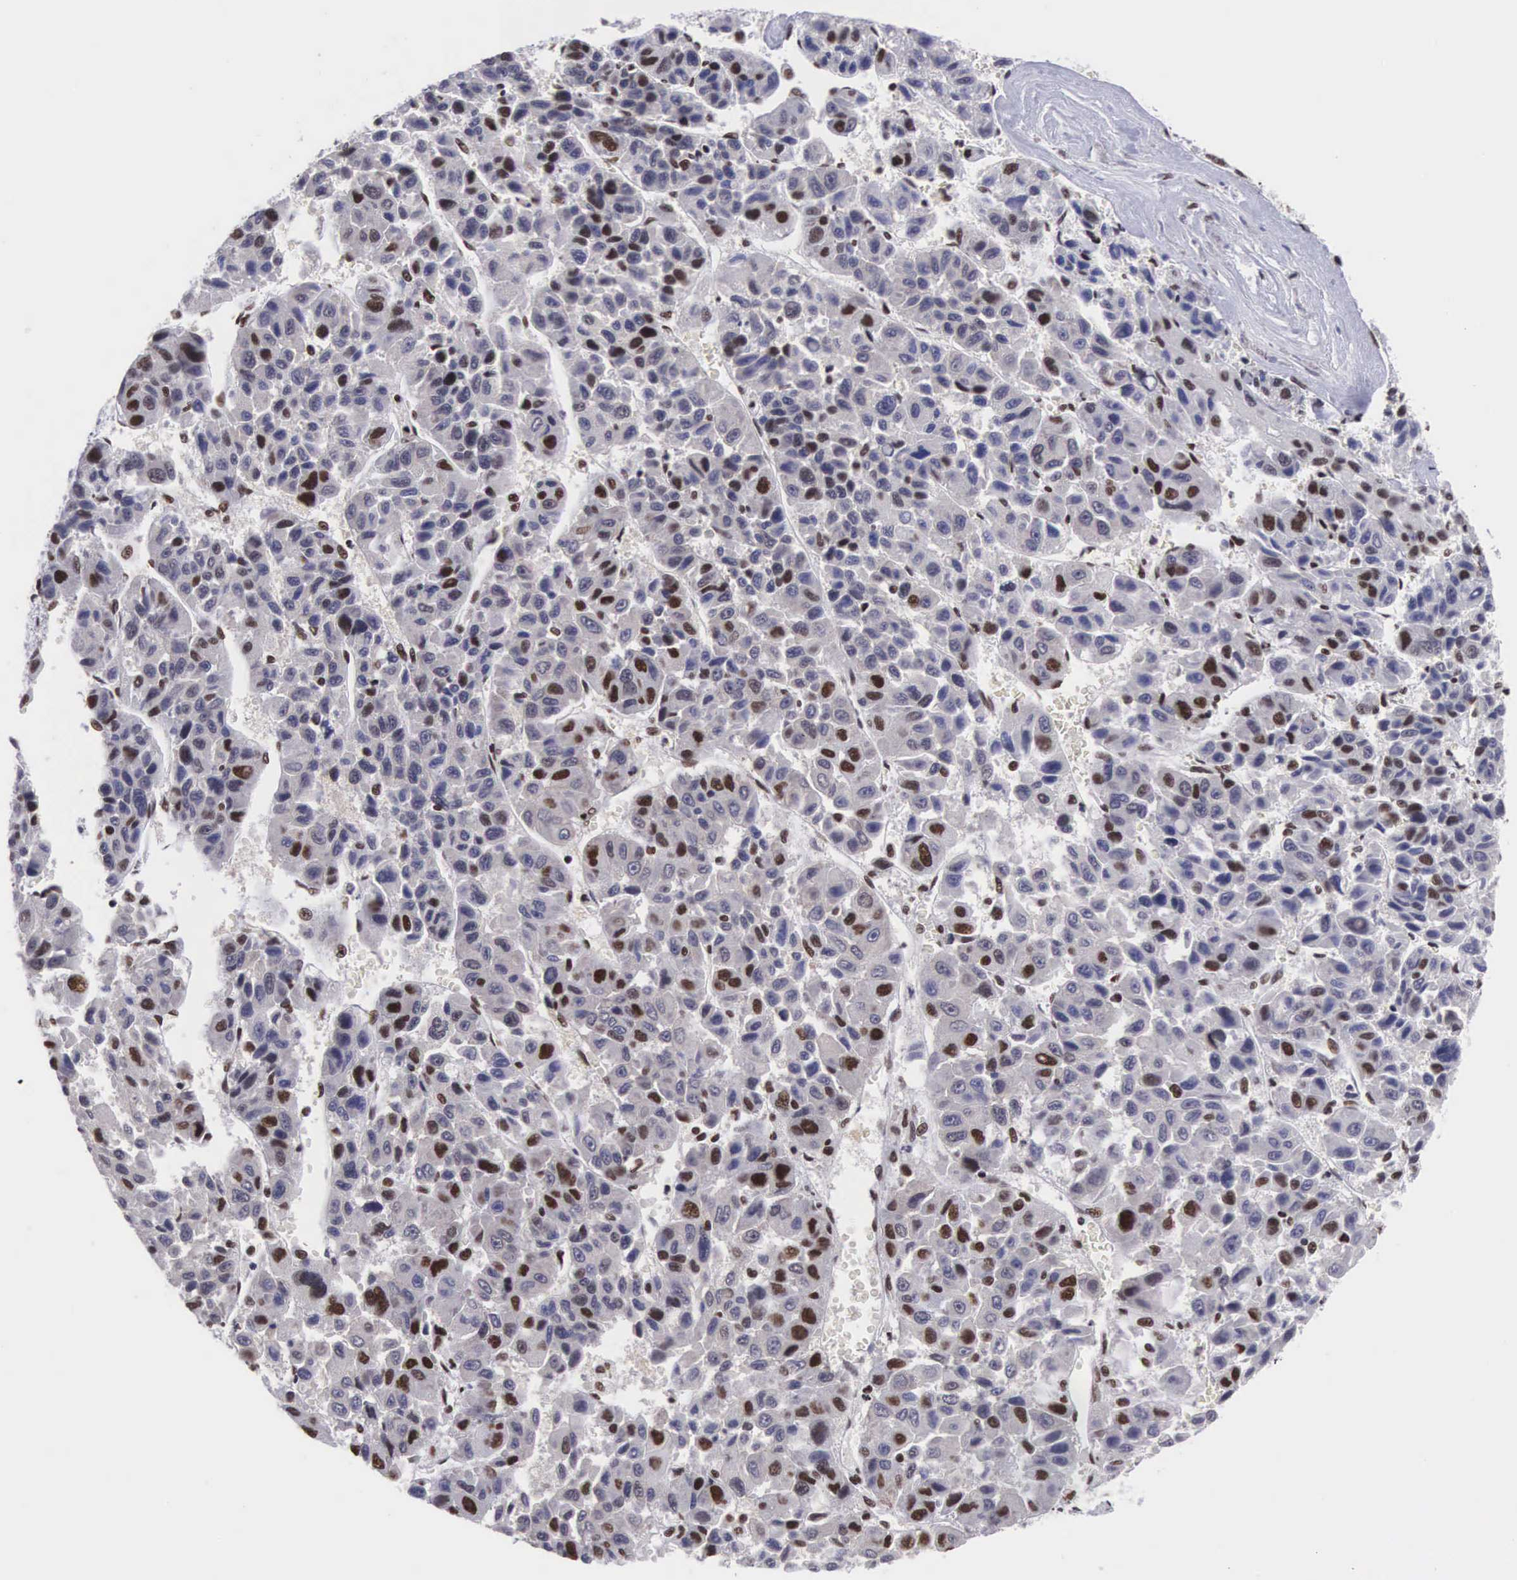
{"staining": {"intensity": "moderate", "quantity": "<25%", "location": "nuclear"}, "tissue": "liver cancer", "cell_type": "Tumor cells", "image_type": "cancer", "snomed": [{"axis": "morphology", "description": "Carcinoma, Hepatocellular, NOS"}, {"axis": "topography", "description": "Liver"}], "caption": "Liver hepatocellular carcinoma tissue reveals moderate nuclear expression in approximately <25% of tumor cells, visualized by immunohistochemistry. The staining is performed using DAB brown chromogen to label protein expression. The nuclei are counter-stained blue using hematoxylin.", "gene": "SF3A1", "patient": {"sex": "male", "age": 64}}